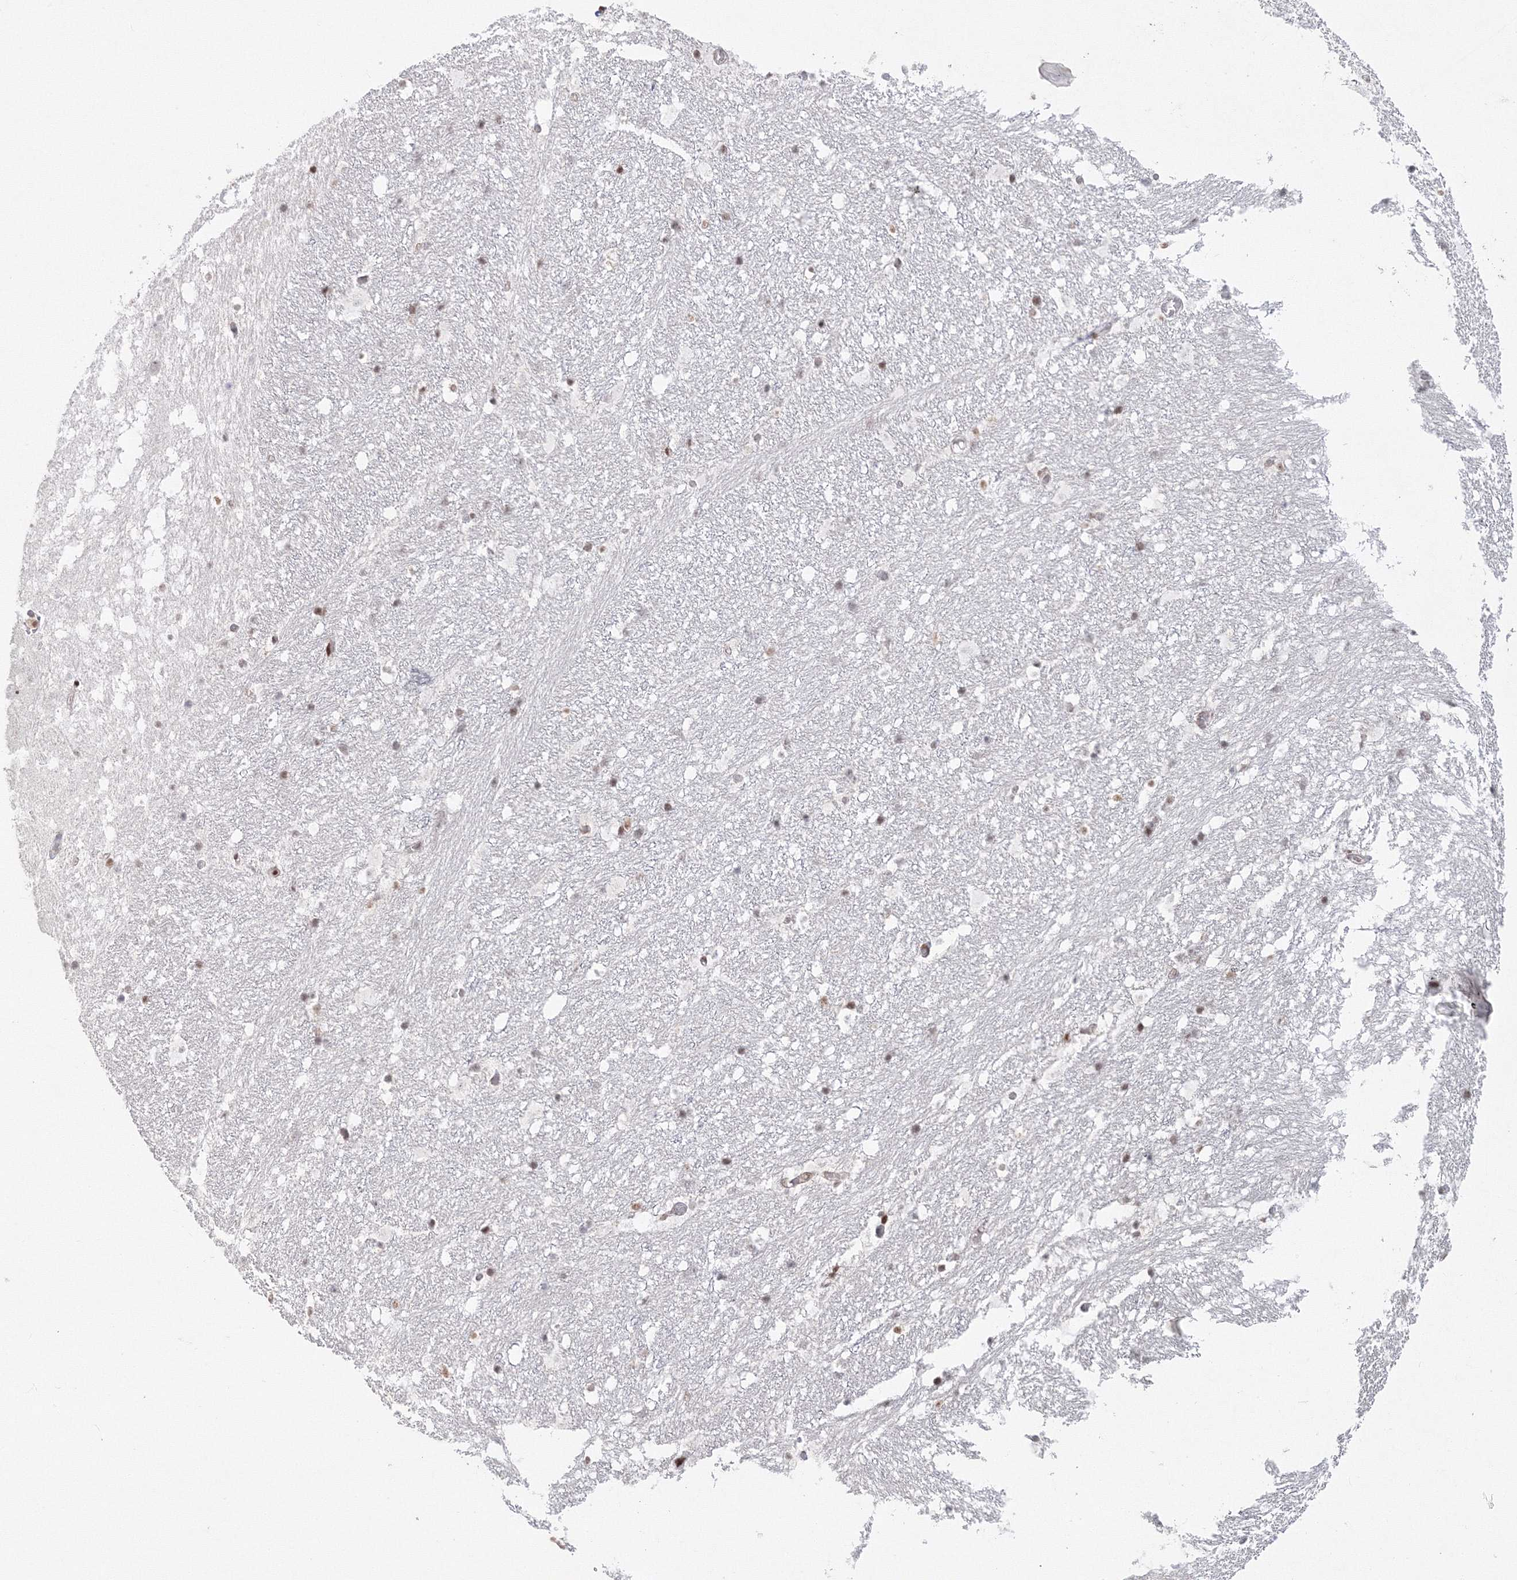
{"staining": {"intensity": "moderate", "quantity": "<25%", "location": "nuclear"}, "tissue": "hippocampus", "cell_type": "Glial cells", "image_type": "normal", "snomed": [{"axis": "morphology", "description": "Normal tissue, NOS"}, {"axis": "topography", "description": "Hippocampus"}], "caption": "Immunohistochemical staining of benign hippocampus reveals moderate nuclear protein expression in approximately <25% of glial cells. (DAB (3,3'-diaminobenzidine) IHC, brown staining for protein, blue staining for nuclei).", "gene": "LIG1", "patient": {"sex": "female", "age": 52}}